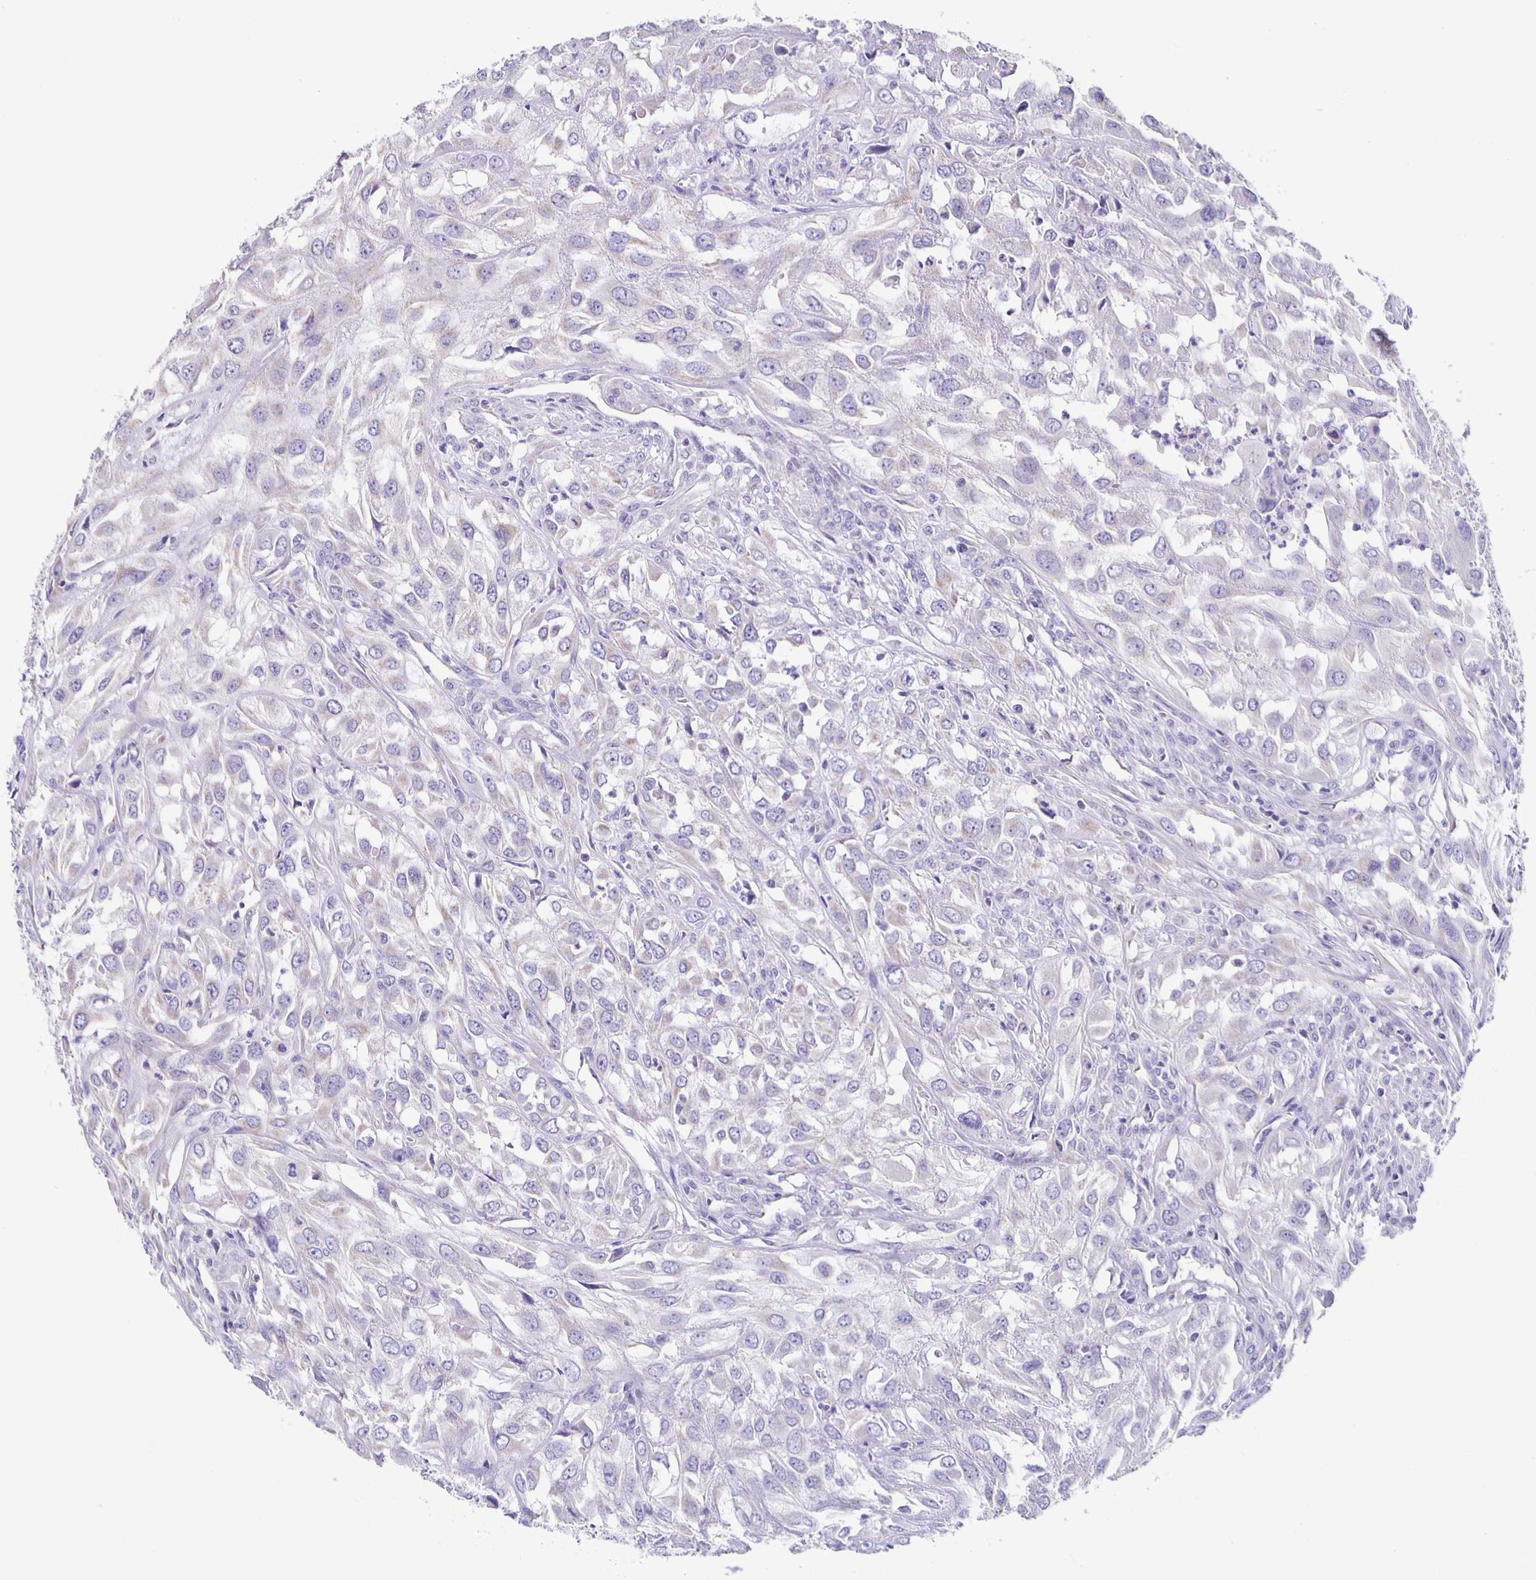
{"staining": {"intensity": "negative", "quantity": "none", "location": "none"}, "tissue": "urothelial cancer", "cell_type": "Tumor cells", "image_type": "cancer", "snomed": [{"axis": "morphology", "description": "Urothelial carcinoma, High grade"}, {"axis": "topography", "description": "Urinary bladder"}], "caption": "A histopathology image of urothelial carcinoma (high-grade) stained for a protein shows no brown staining in tumor cells. (DAB (3,3'-diaminobenzidine) immunohistochemistry visualized using brightfield microscopy, high magnification).", "gene": "TPPP", "patient": {"sex": "male", "age": 67}}